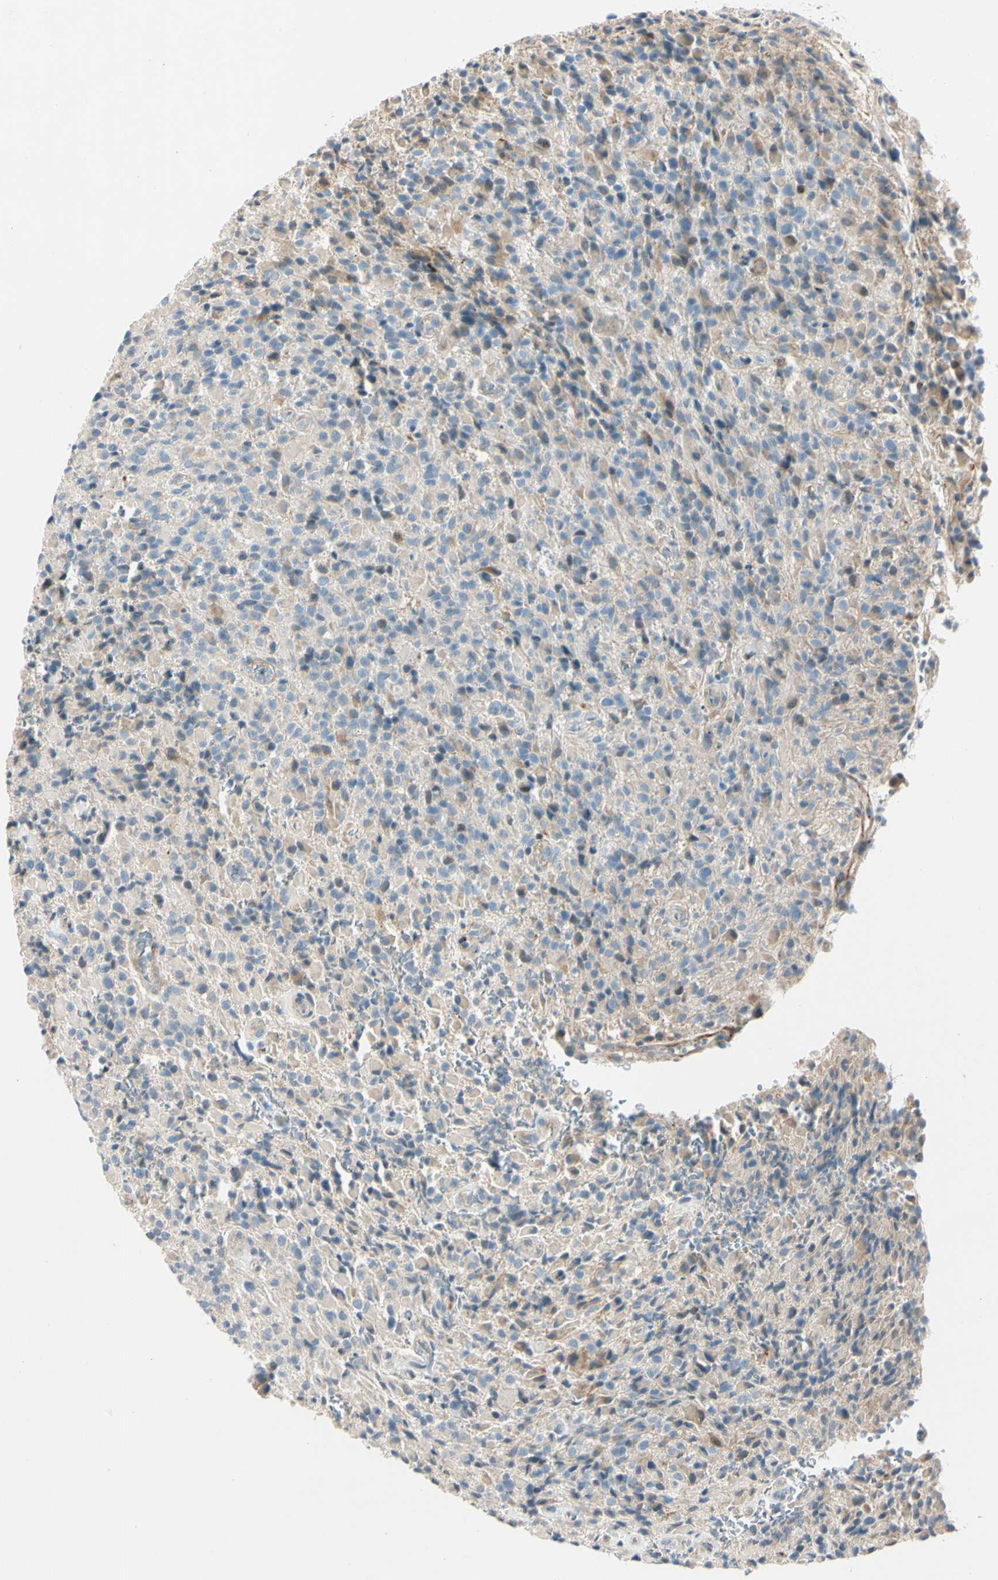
{"staining": {"intensity": "weak", "quantity": "<25%", "location": "cytoplasmic/membranous"}, "tissue": "glioma", "cell_type": "Tumor cells", "image_type": "cancer", "snomed": [{"axis": "morphology", "description": "Glioma, malignant, High grade"}, {"axis": "topography", "description": "Brain"}], "caption": "Immunohistochemical staining of human glioma reveals no significant staining in tumor cells. The staining was performed using DAB to visualize the protein expression in brown, while the nuclei were stained in blue with hematoxylin (Magnification: 20x).", "gene": "CDH6", "patient": {"sex": "male", "age": 71}}